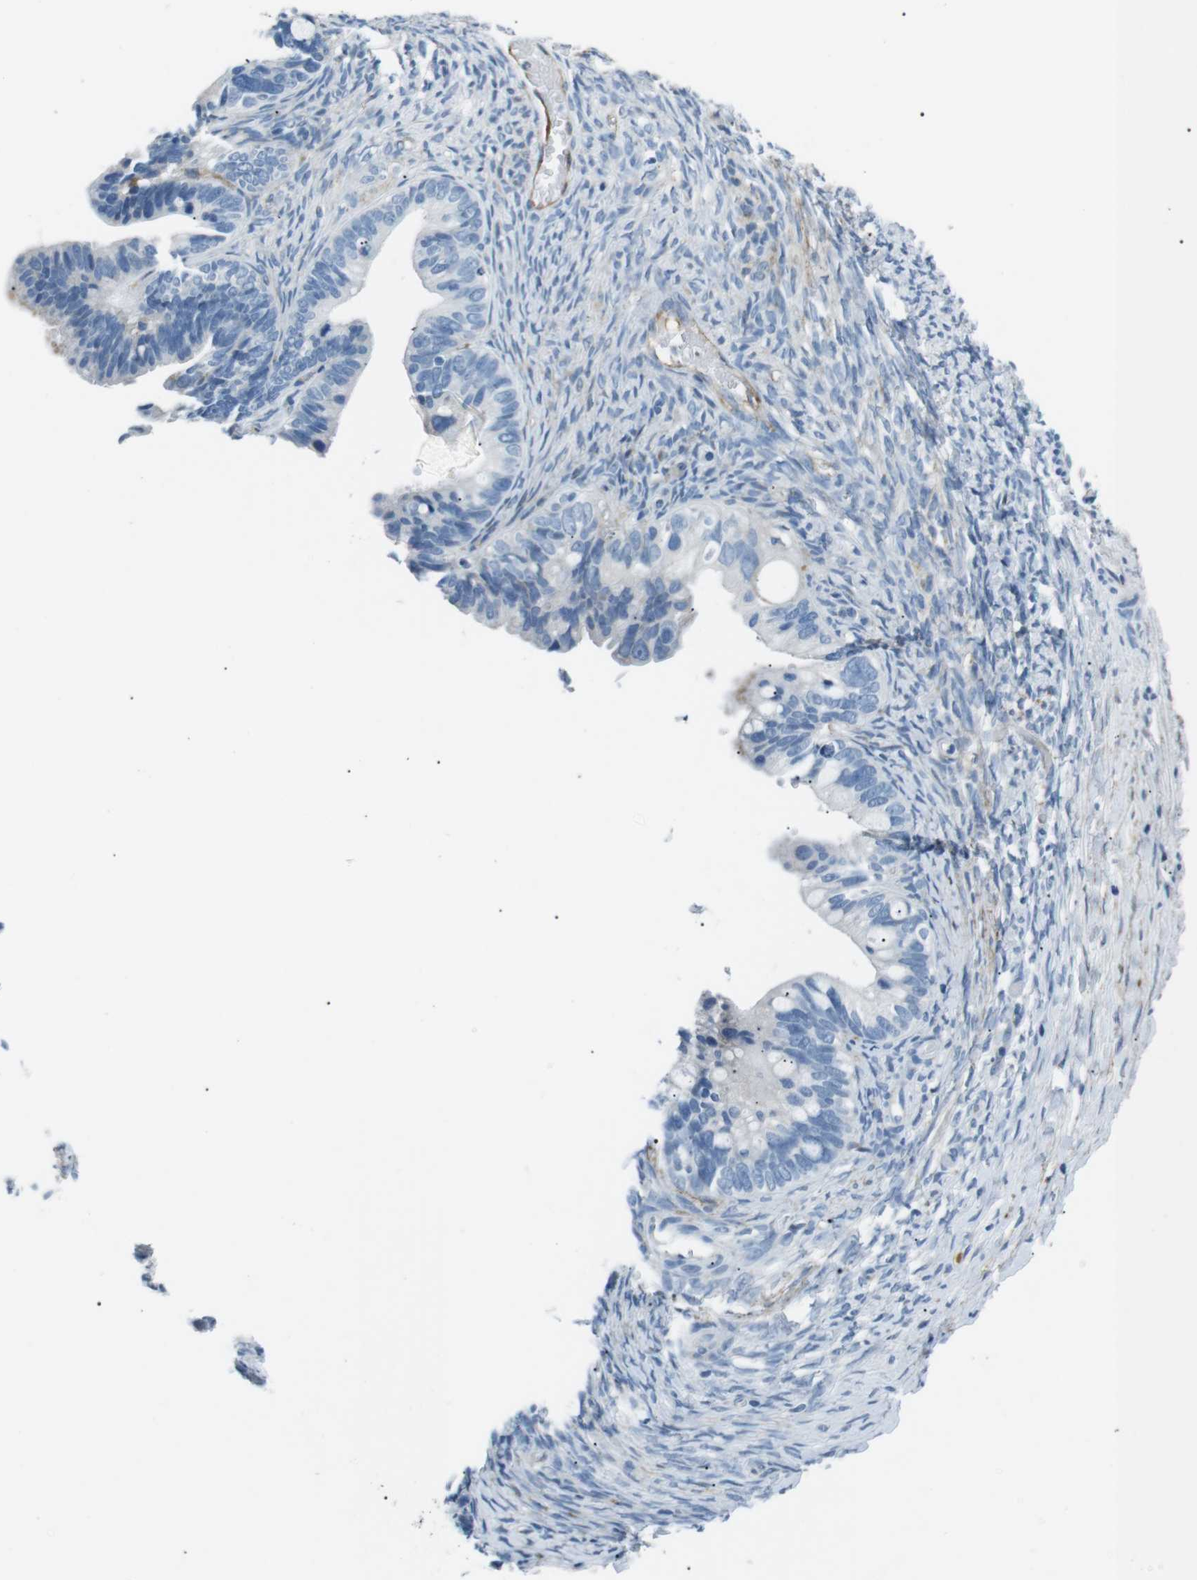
{"staining": {"intensity": "negative", "quantity": "none", "location": "none"}, "tissue": "ovarian cancer", "cell_type": "Tumor cells", "image_type": "cancer", "snomed": [{"axis": "morphology", "description": "Cystadenocarcinoma, serous, NOS"}, {"axis": "topography", "description": "Ovary"}], "caption": "Immunohistochemistry image of ovarian cancer stained for a protein (brown), which reveals no staining in tumor cells.", "gene": "CSF2RA", "patient": {"sex": "female", "age": 56}}